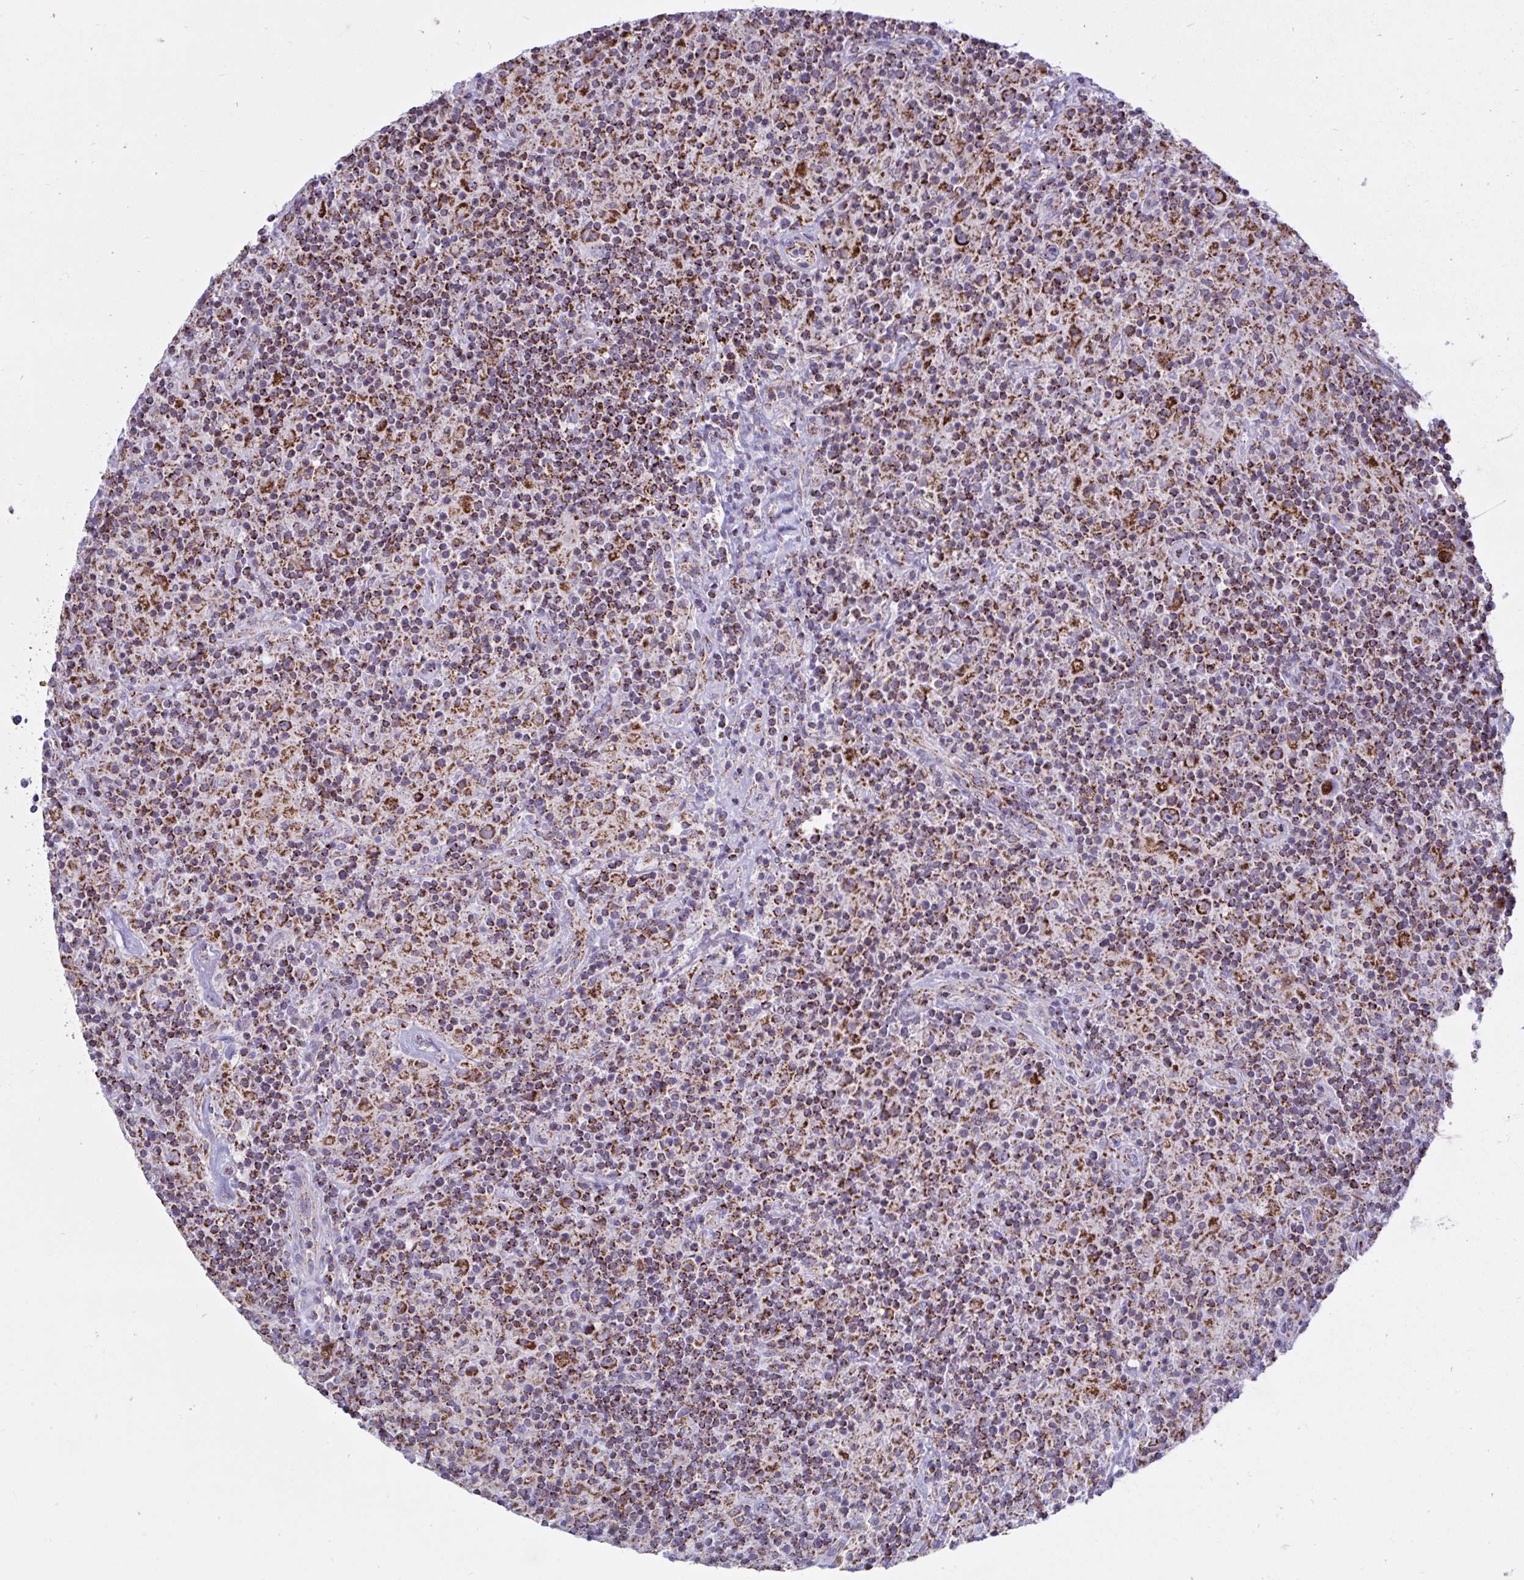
{"staining": {"intensity": "strong", "quantity": ">75%", "location": "cytoplasmic/membranous"}, "tissue": "lymphoma", "cell_type": "Tumor cells", "image_type": "cancer", "snomed": [{"axis": "morphology", "description": "Hodgkin's disease, NOS"}, {"axis": "topography", "description": "Lymph node"}], "caption": "Immunohistochemical staining of human lymphoma shows high levels of strong cytoplasmic/membranous staining in about >75% of tumor cells. (Brightfield microscopy of DAB IHC at high magnification).", "gene": "HSPE1", "patient": {"sex": "male", "age": 70}}